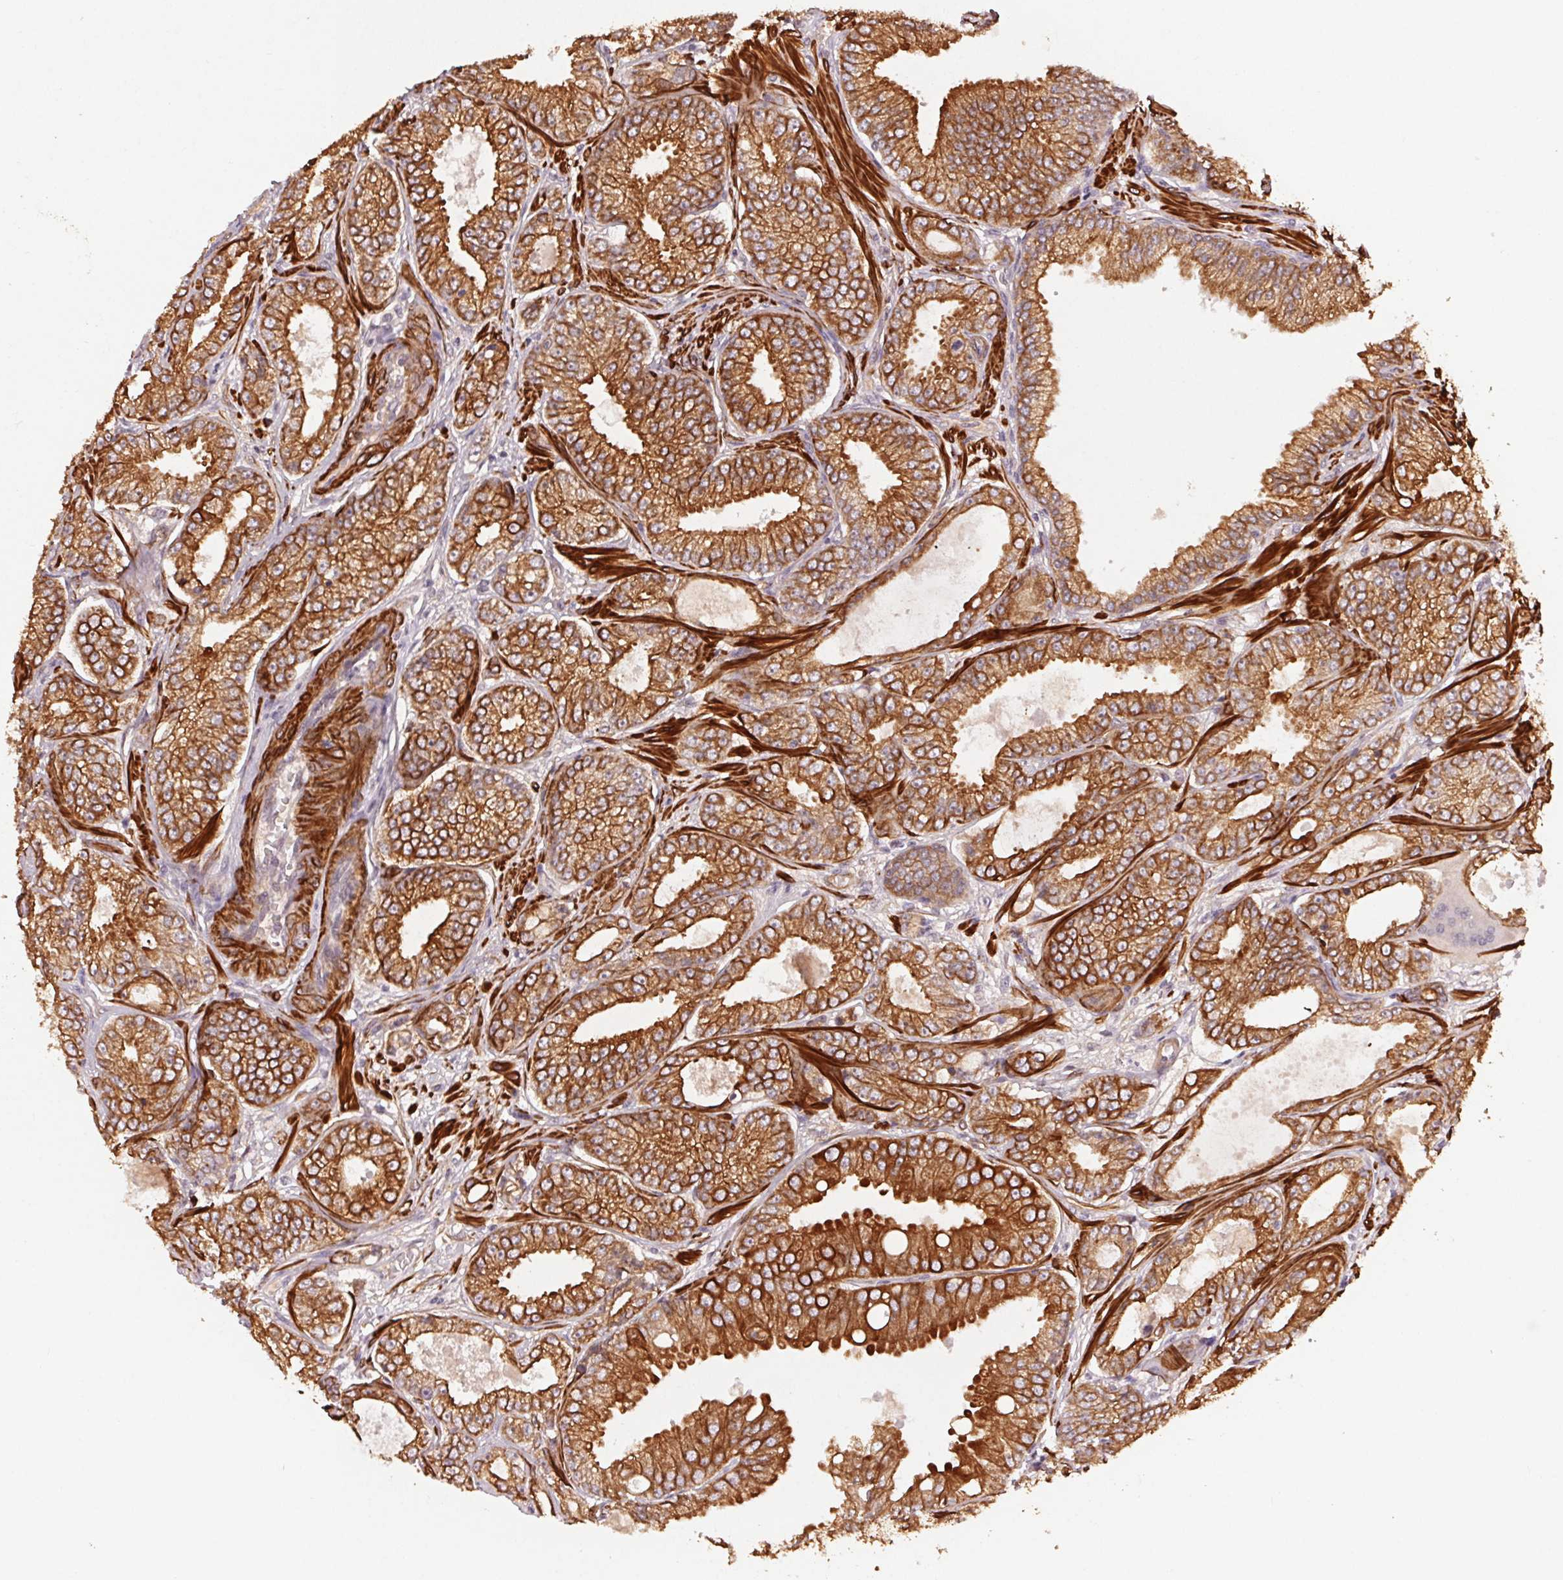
{"staining": {"intensity": "strong", "quantity": ">75%", "location": "cytoplasmic/membranous"}, "tissue": "prostate cancer", "cell_type": "Tumor cells", "image_type": "cancer", "snomed": [{"axis": "morphology", "description": "Adenocarcinoma, NOS"}, {"axis": "topography", "description": "Prostate"}], "caption": "Protein expression analysis of adenocarcinoma (prostate) shows strong cytoplasmic/membranous staining in approximately >75% of tumor cells.", "gene": "SMLR1", "patient": {"sex": "male", "age": 64}}